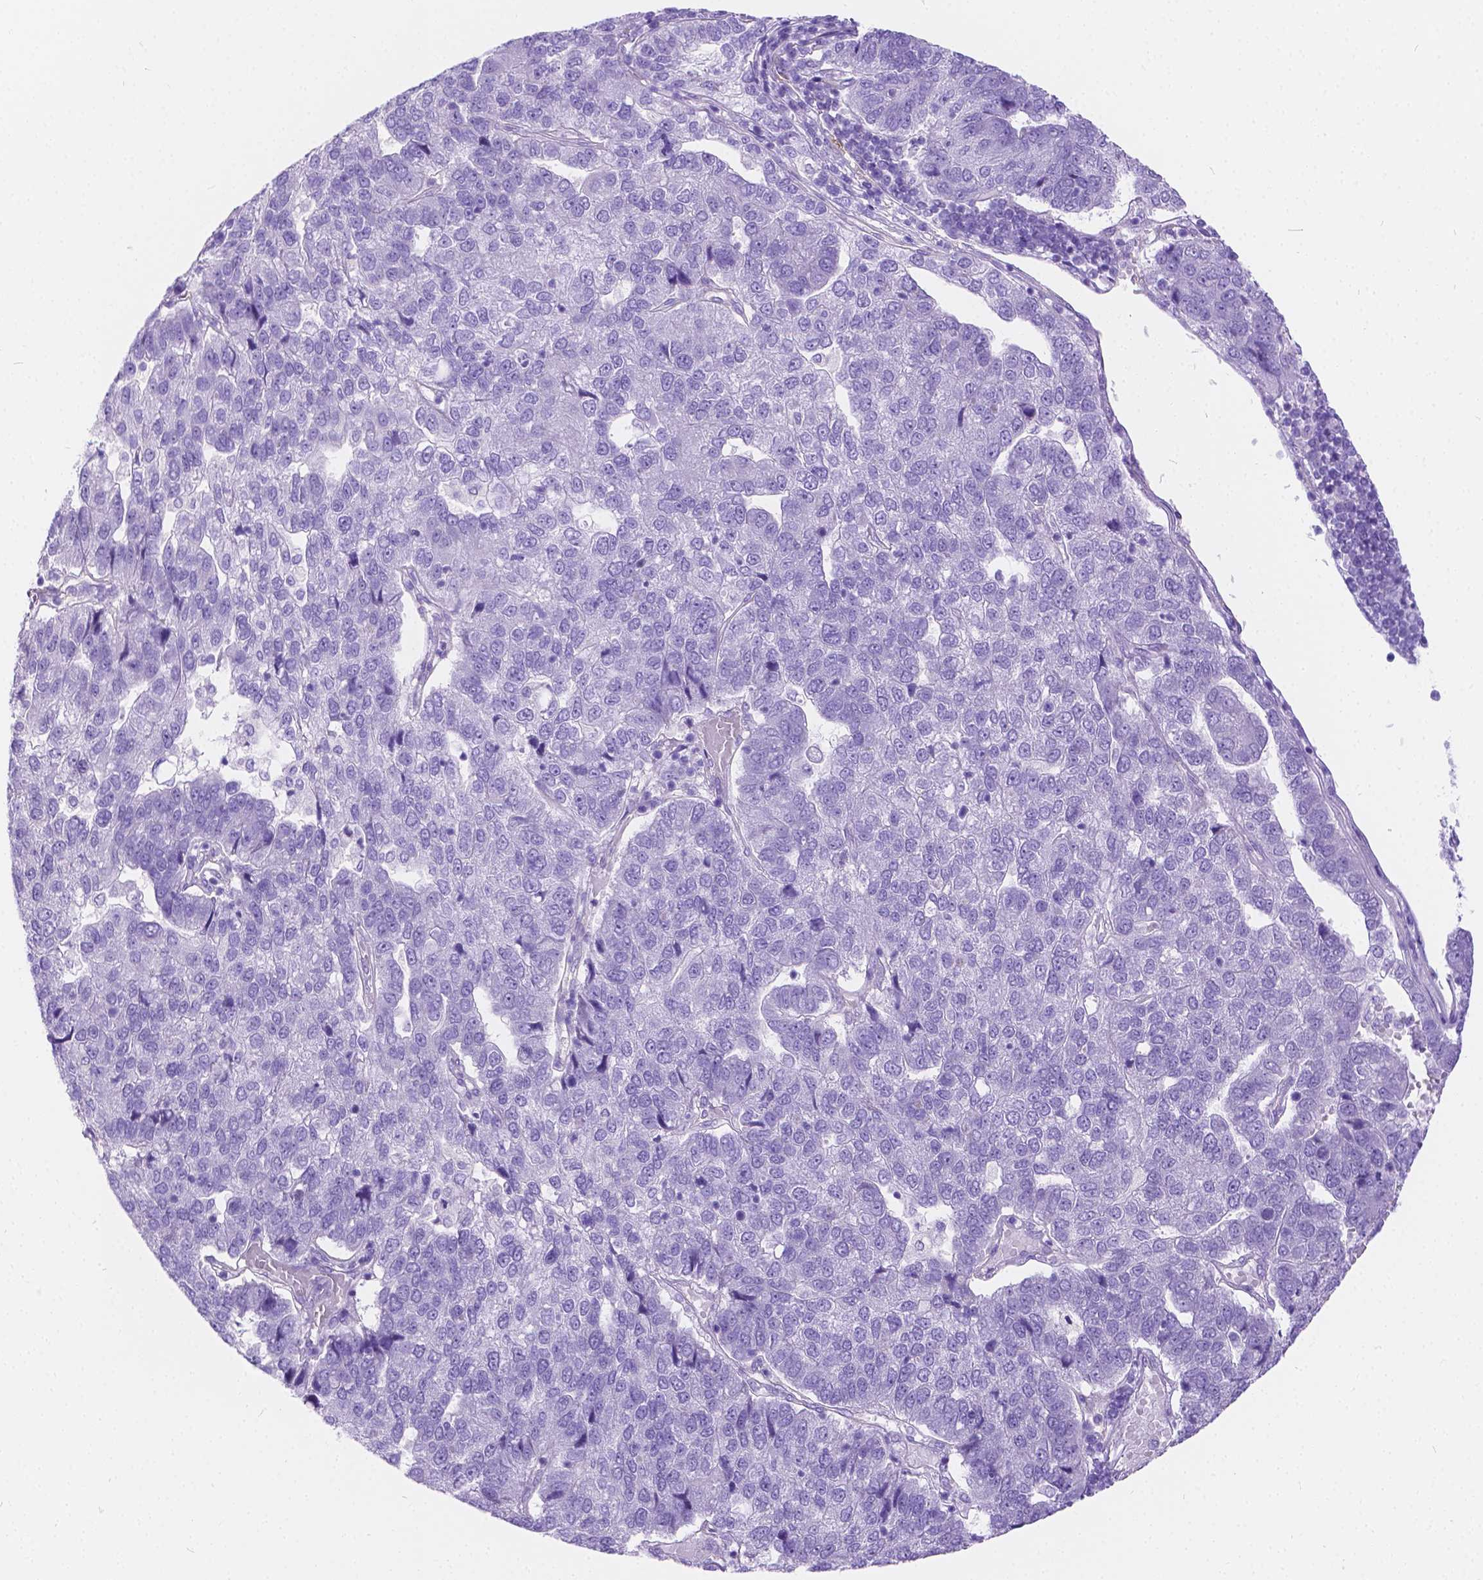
{"staining": {"intensity": "negative", "quantity": "none", "location": "none"}, "tissue": "pancreatic cancer", "cell_type": "Tumor cells", "image_type": "cancer", "snomed": [{"axis": "morphology", "description": "Adenocarcinoma, NOS"}, {"axis": "topography", "description": "Pancreas"}], "caption": "A high-resolution micrograph shows IHC staining of adenocarcinoma (pancreatic), which exhibits no significant positivity in tumor cells.", "gene": "CHRM1", "patient": {"sex": "female", "age": 61}}